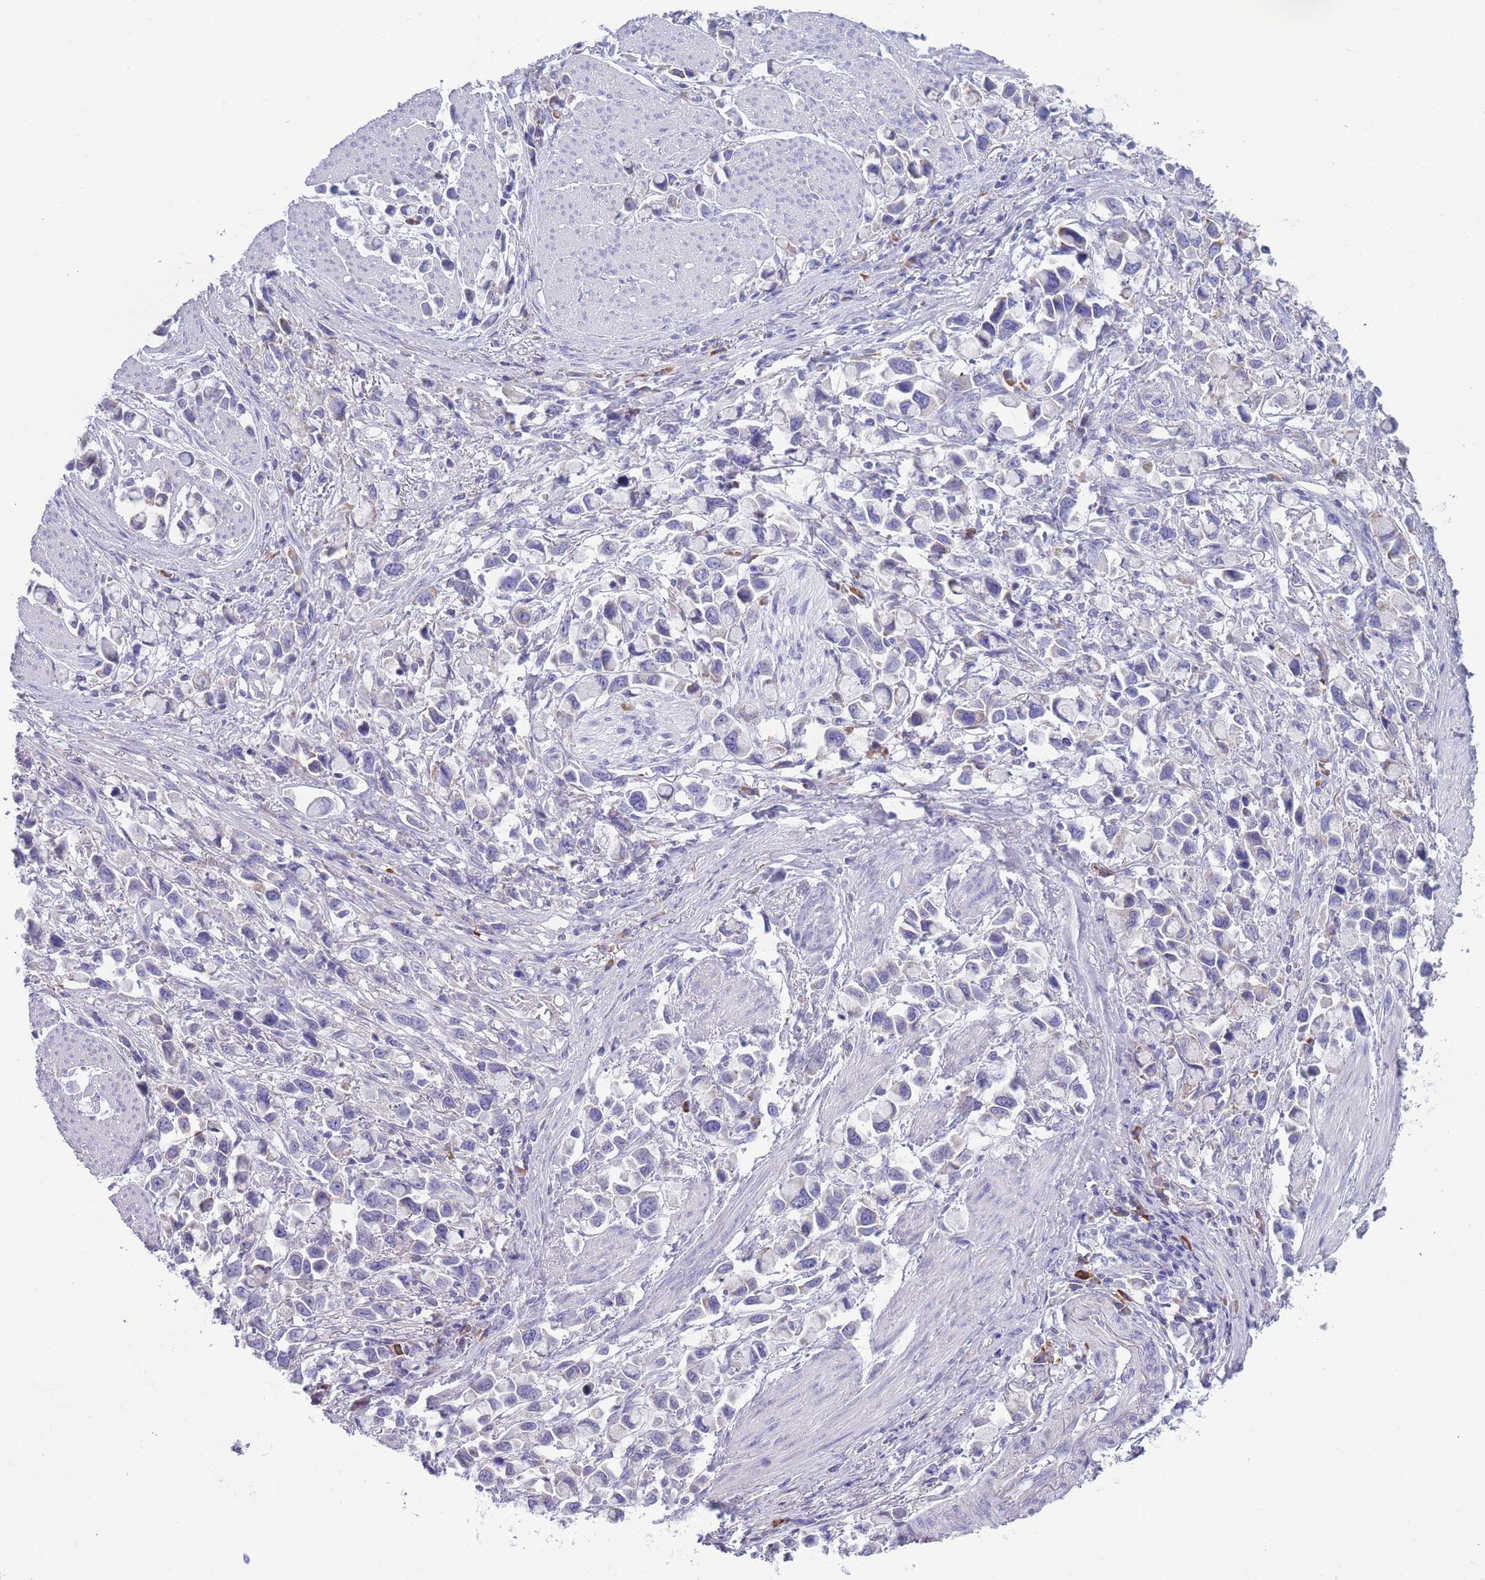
{"staining": {"intensity": "negative", "quantity": "none", "location": "none"}, "tissue": "stomach cancer", "cell_type": "Tumor cells", "image_type": "cancer", "snomed": [{"axis": "morphology", "description": "Adenocarcinoma, NOS"}, {"axis": "topography", "description": "Stomach"}], "caption": "Human stomach cancer (adenocarcinoma) stained for a protein using IHC demonstrates no staining in tumor cells.", "gene": "XKR8", "patient": {"sex": "female", "age": 81}}